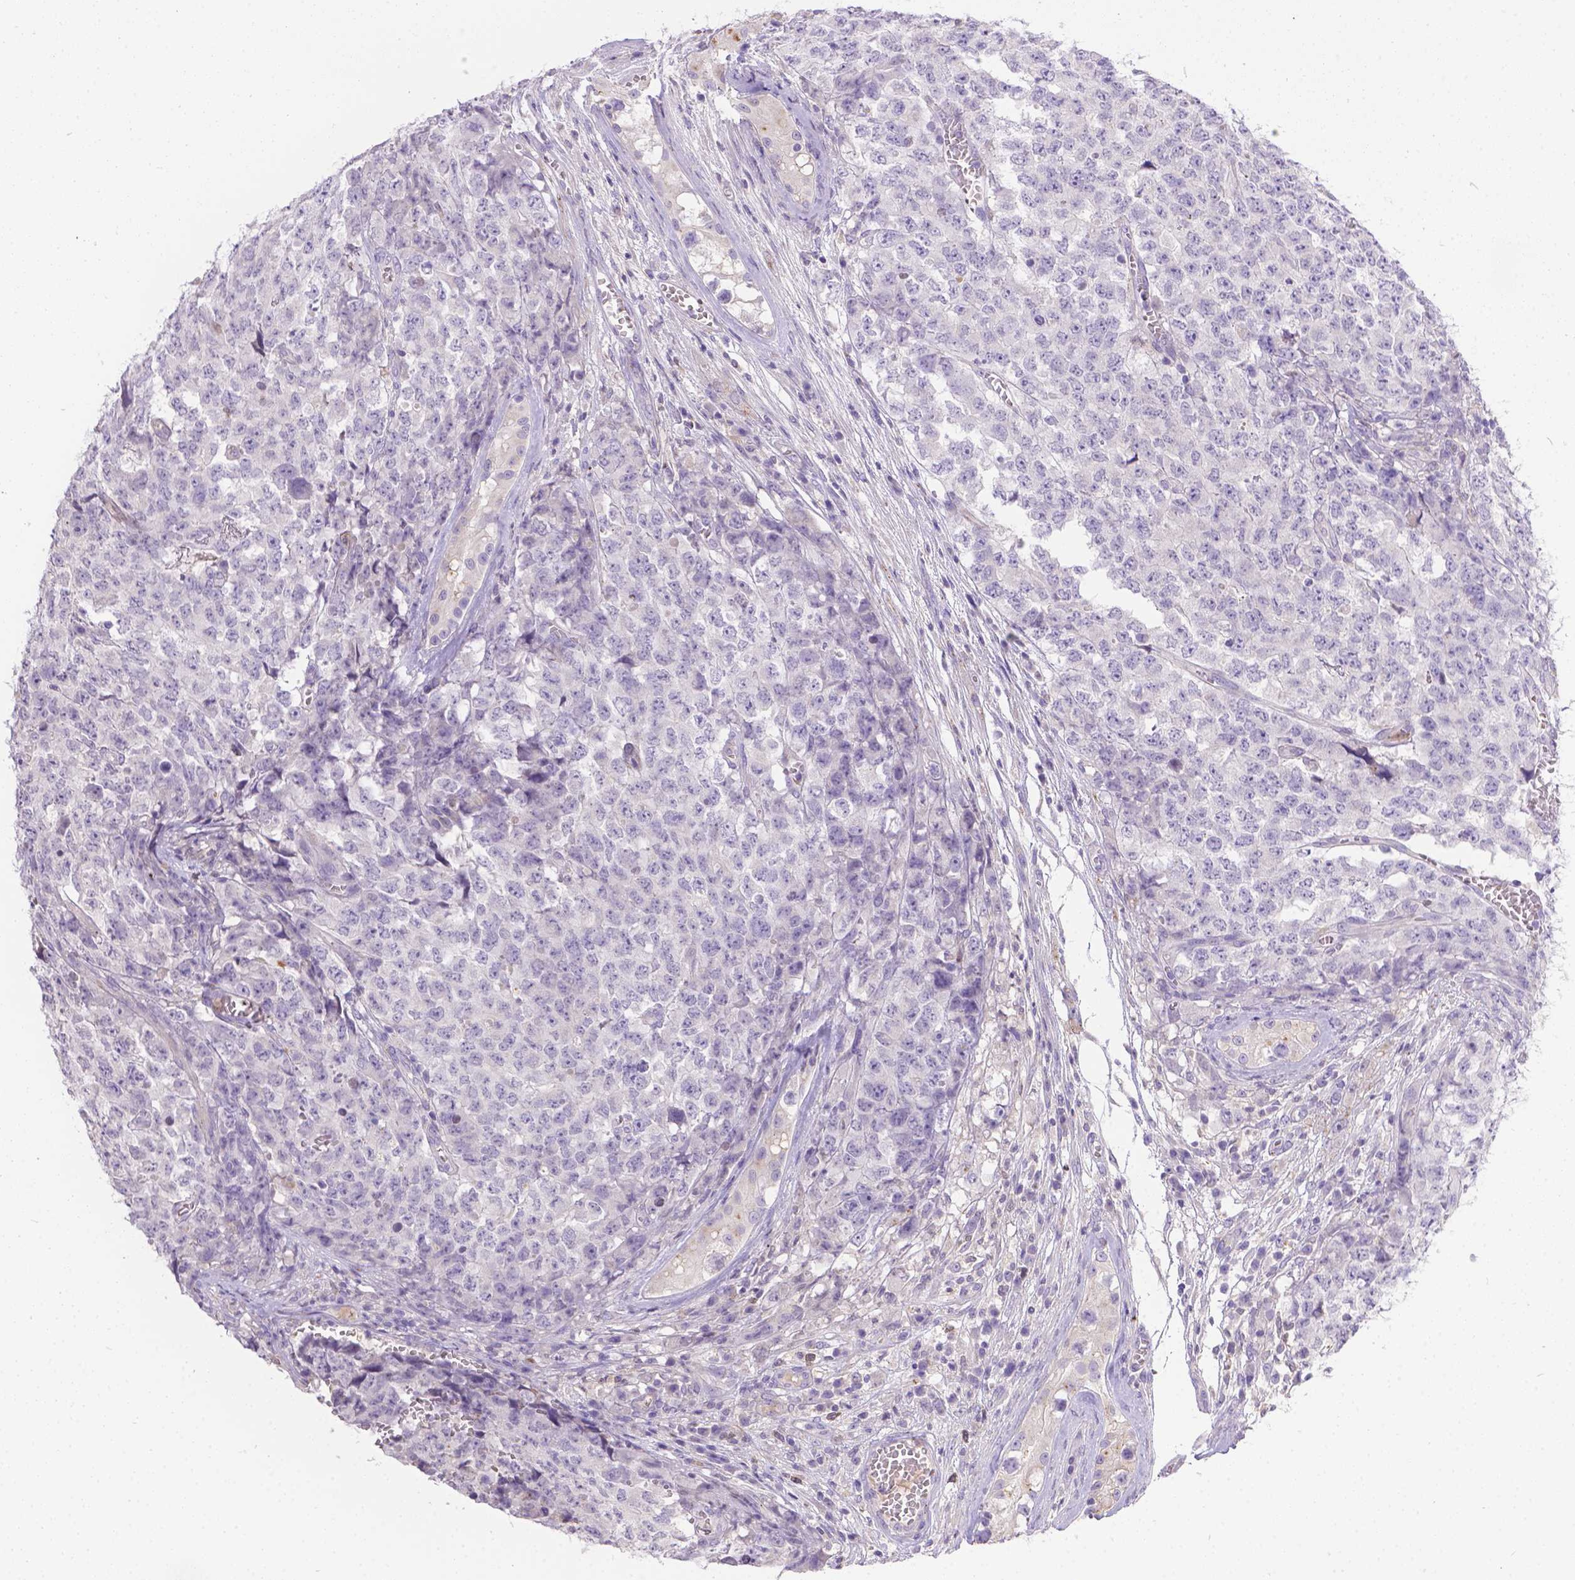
{"staining": {"intensity": "negative", "quantity": "none", "location": "none"}, "tissue": "testis cancer", "cell_type": "Tumor cells", "image_type": "cancer", "snomed": [{"axis": "morphology", "description": "Carcinoma, Embryonal, NOS"}, {"axis": "topography", "description": "Testis"}], "caption": "Immunohistochemical staining of testis embryonal carcinoma reveals no significant positivity in tumor cells.", "gene": "TM4SF18", "patient": {"sex": "male", "age": 23}}